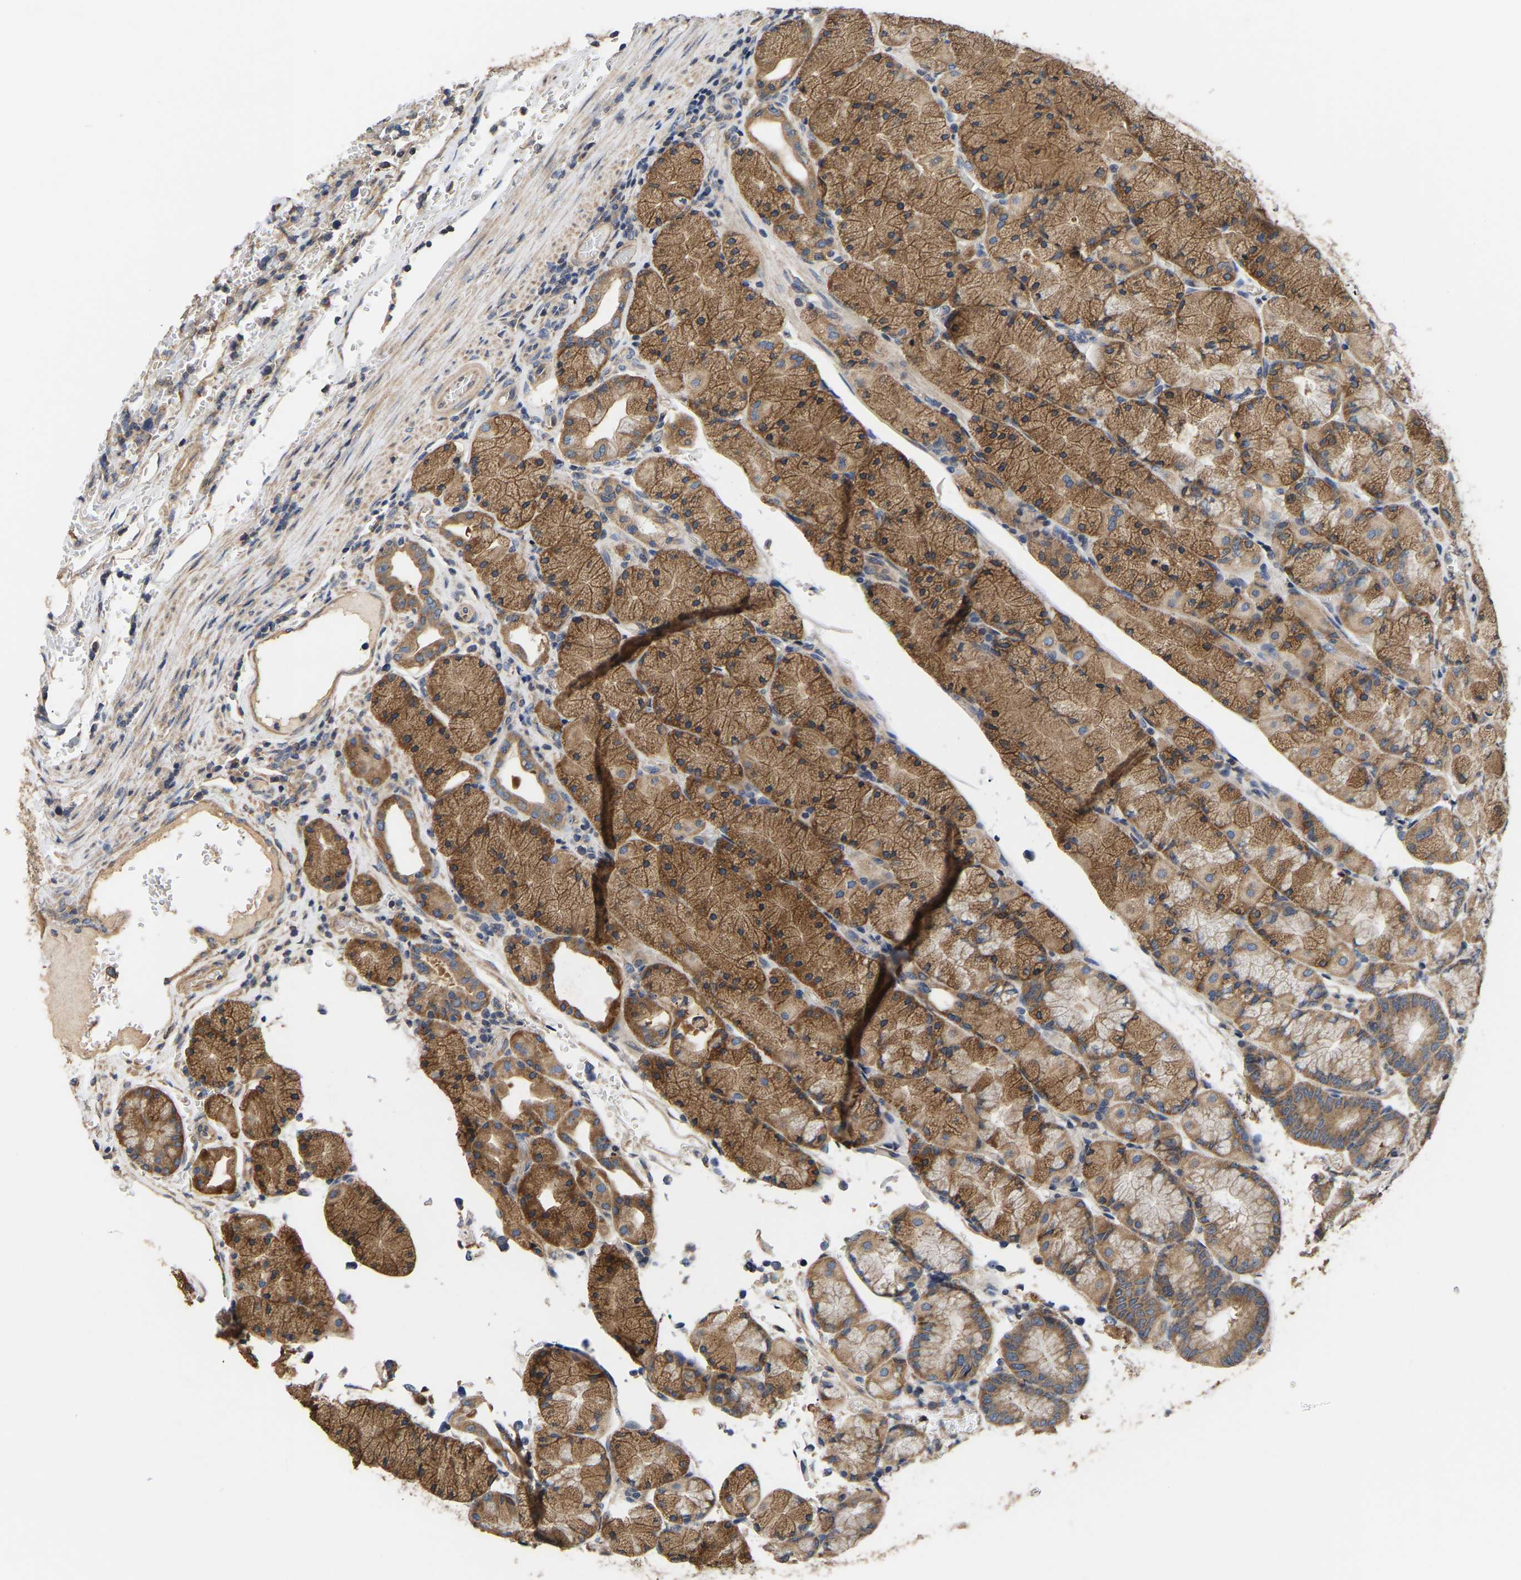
{"staining": {"intensity": "moderate", "quantity": ">75%", "location": "cytoplasmic/membranous"}, "tissue": "stomach", "cell_type": "Glandular cells", "image_type": "normal", "snomed": [{"axis": "morphology", "description": "Normal tissue, NOS"}, {"axis": "morphology", "description": "Carcinoid, malignant, NOS"}, {"axis": "topography", "description": "Stomach, upper"}], "caption": "IHC micrograph of benign stomach stained for a protein (brown), which displays medium levels of moderate cytoplasmic/membranous positivity in approximately >75% of glandular cells.", "gene": "AIMP2", "patient": {"sex": "male", "age": 39}}